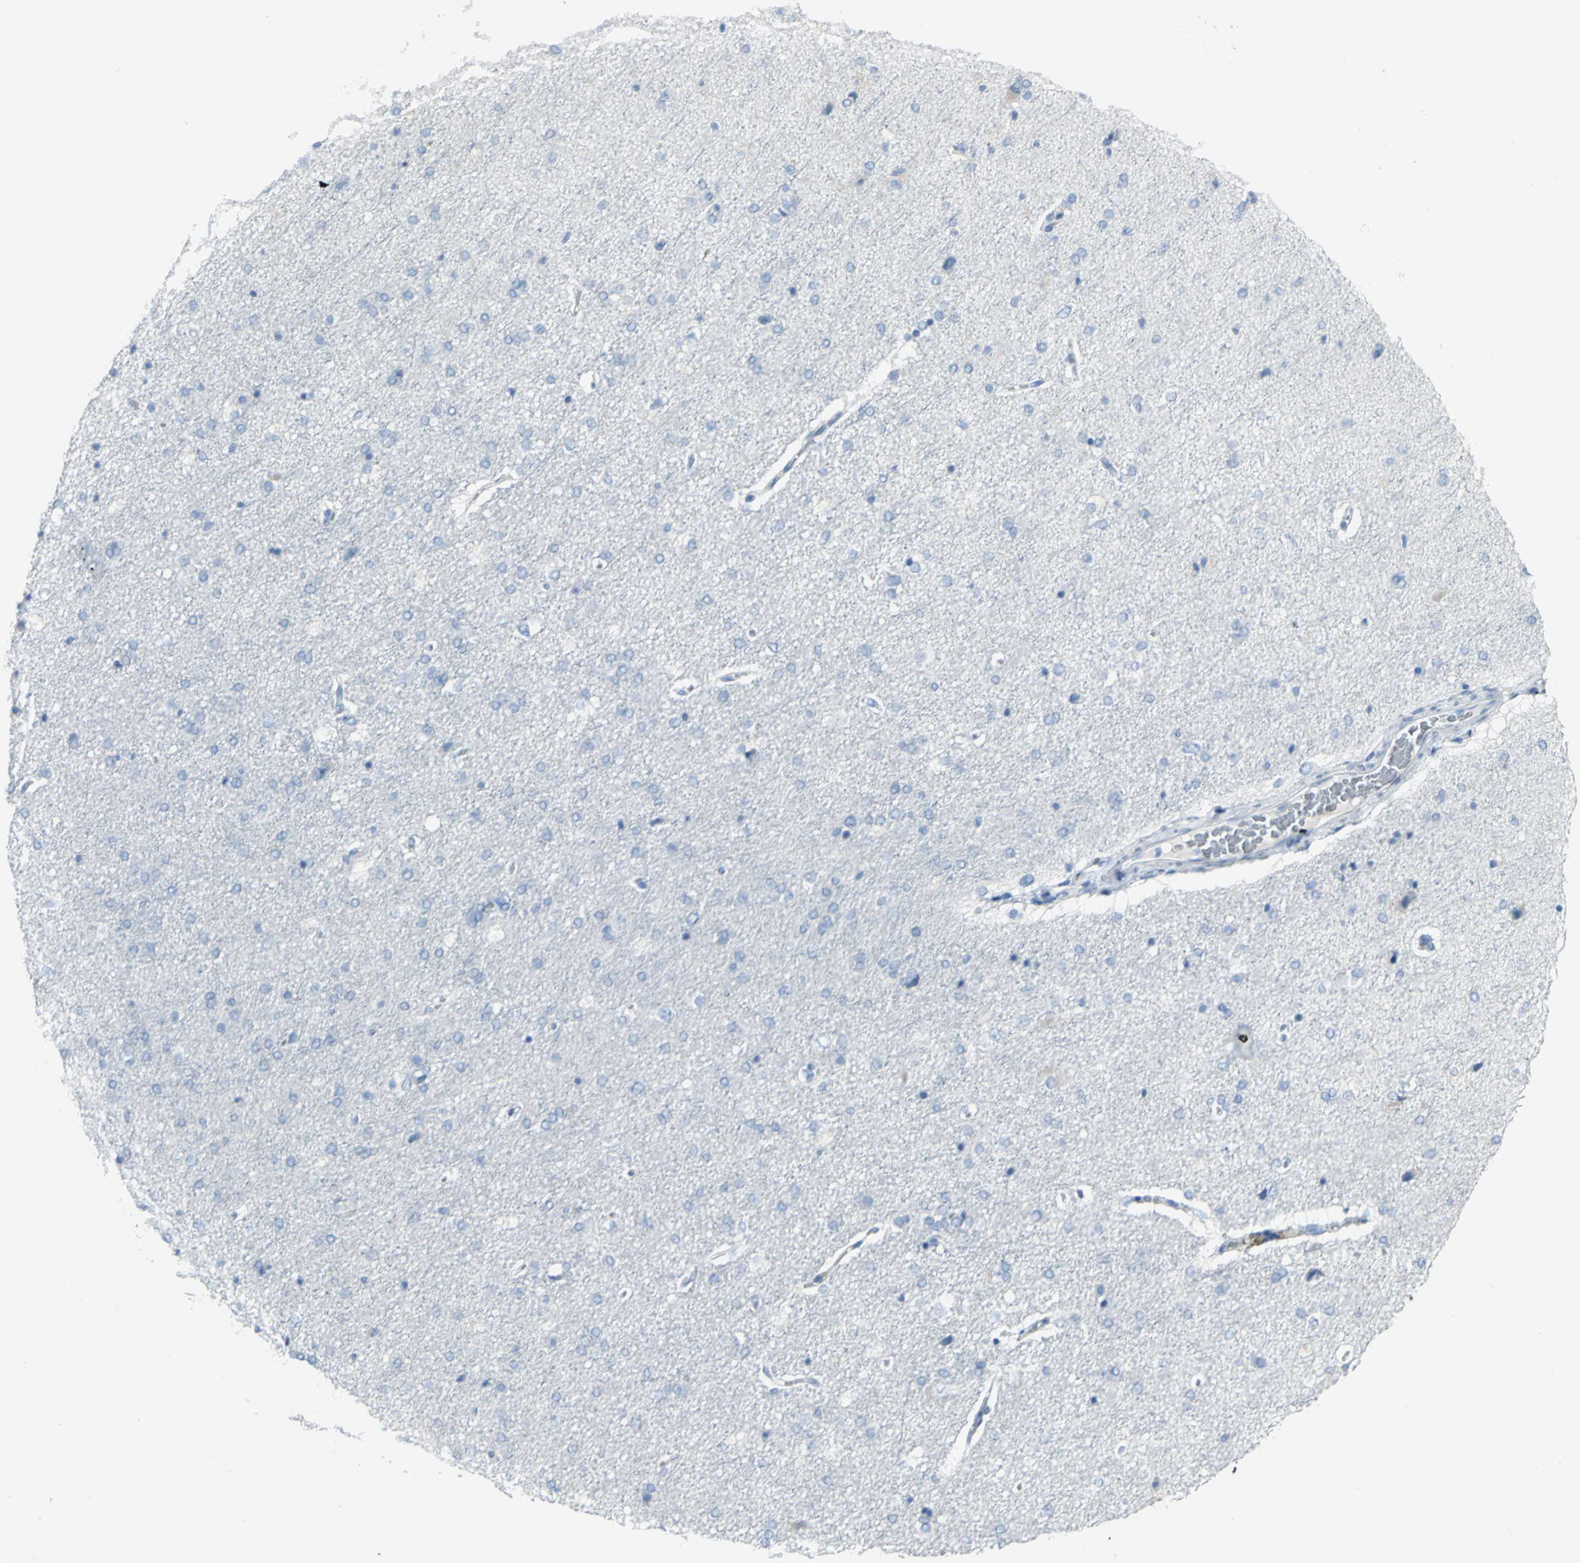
{"staining": {"intensity": "negative", "quantity": "none", "location": "none"}, "tissue": "cerebral cortex", "cell_type": "Endothelial cells", "image_type": "normal", "snomed": [{"axis": "morphology", "description": "Normal tissue, NOS"}, {"axis": "topography", "description": "Cerebral cortex"}], "caption": "Protein analysis of benign cerebral cortex displays no significant expression in endothelial cells. (IHC, brightfield microscopy, high magnification).", "gene": "MCM3", "patient": {"sex": "male", "age": 62}}